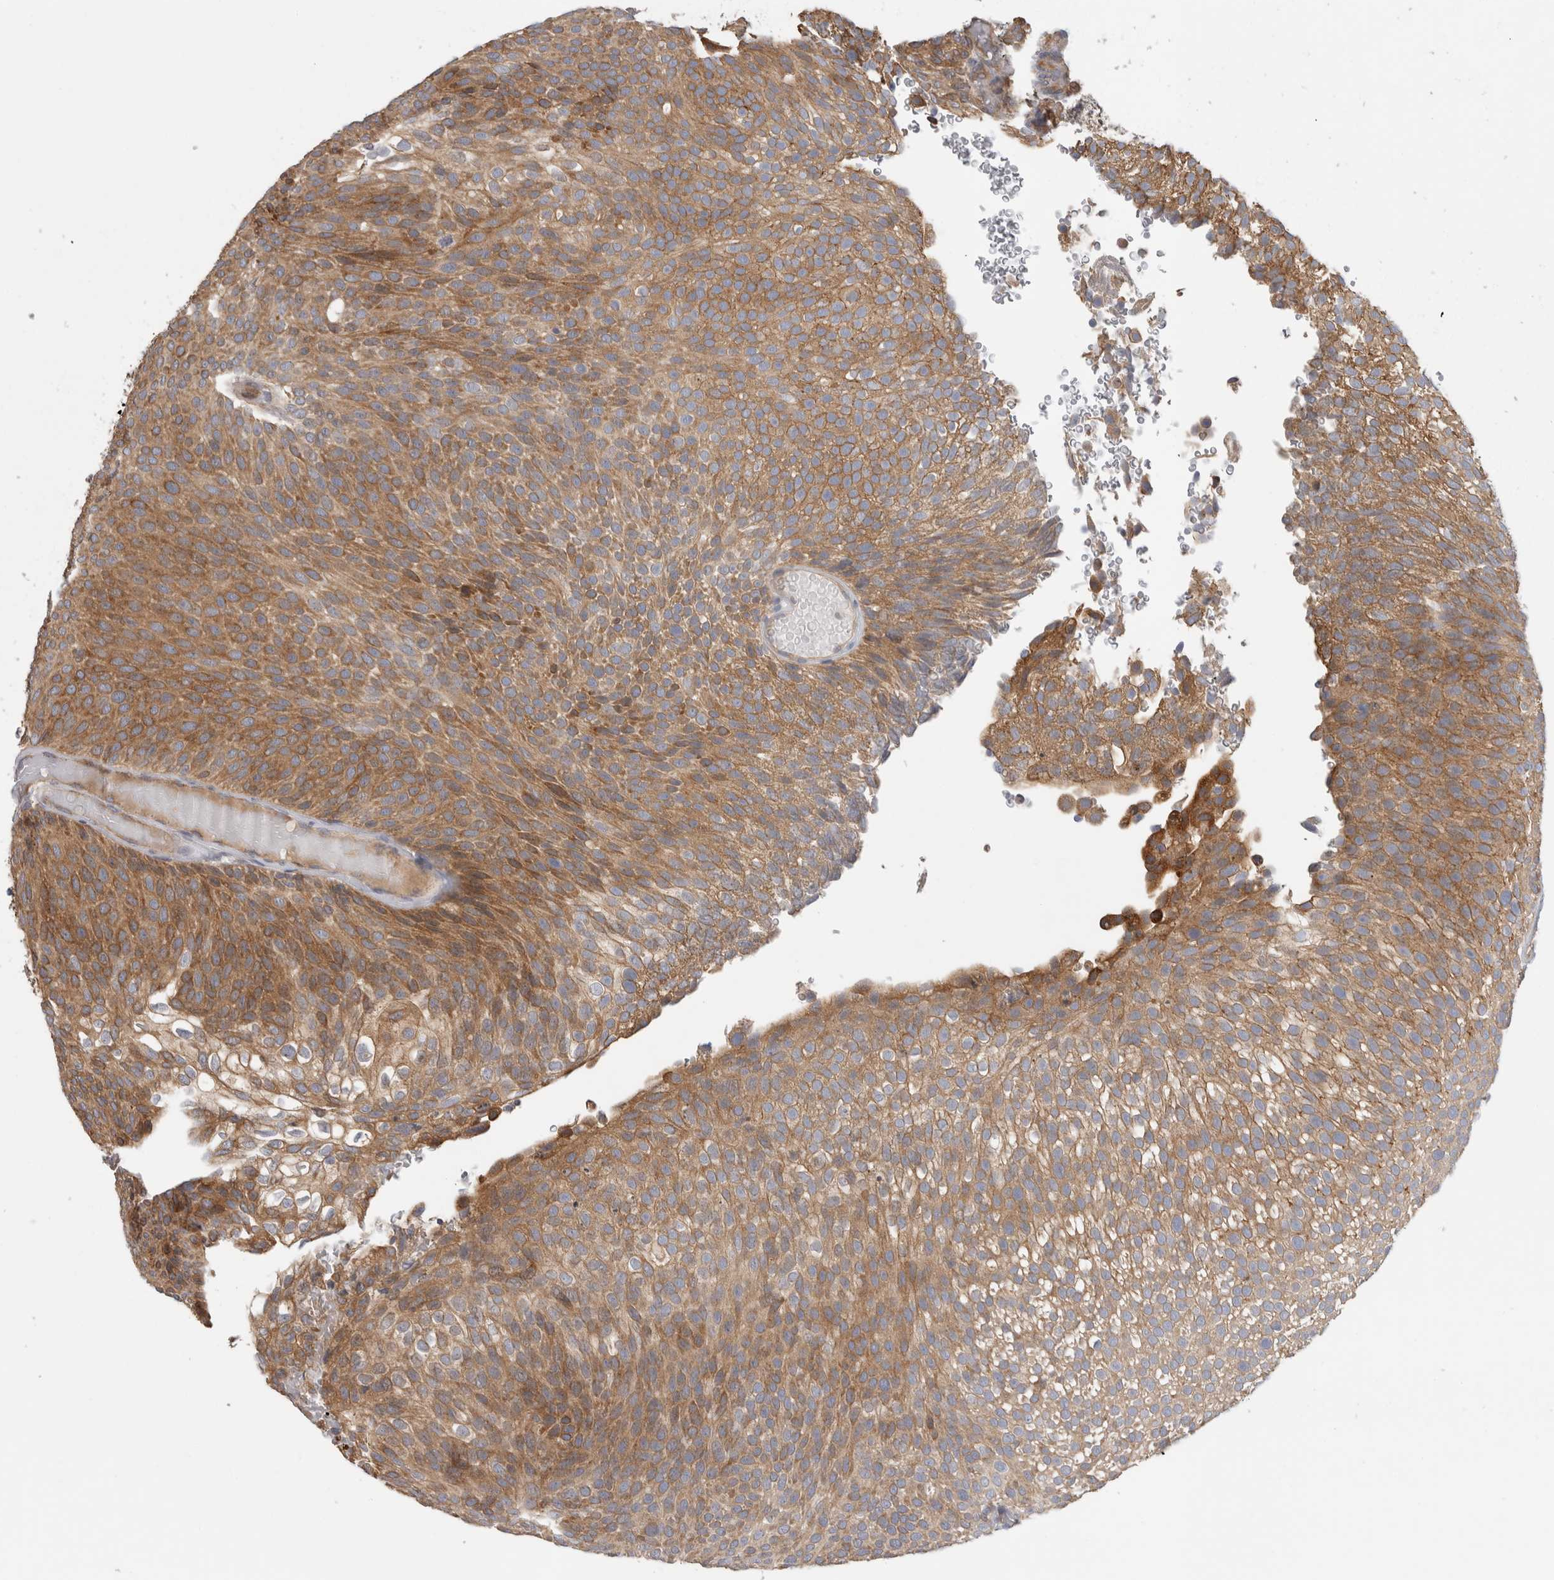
{"staining": {"intensity": "moderate", "quantity": ">75%", "location": "cytoplasmic/membranous"}, "tissue": "urothelial cancer", "cell_type": "Tumor cells", "image_type": "cancer", "snomed": [{"axis": "morphology", "description": "Urothelial carcinoma, Low grade"}, {"axis": "topography", "description": "Urinary bladder"}], "caption": "Human low-grade urothelial carcinoma stained with a protein marker demonstrates moderate staining in tumor cells.", "gene": "PARP6", "patient": {"sex": "male", "age": 78}}